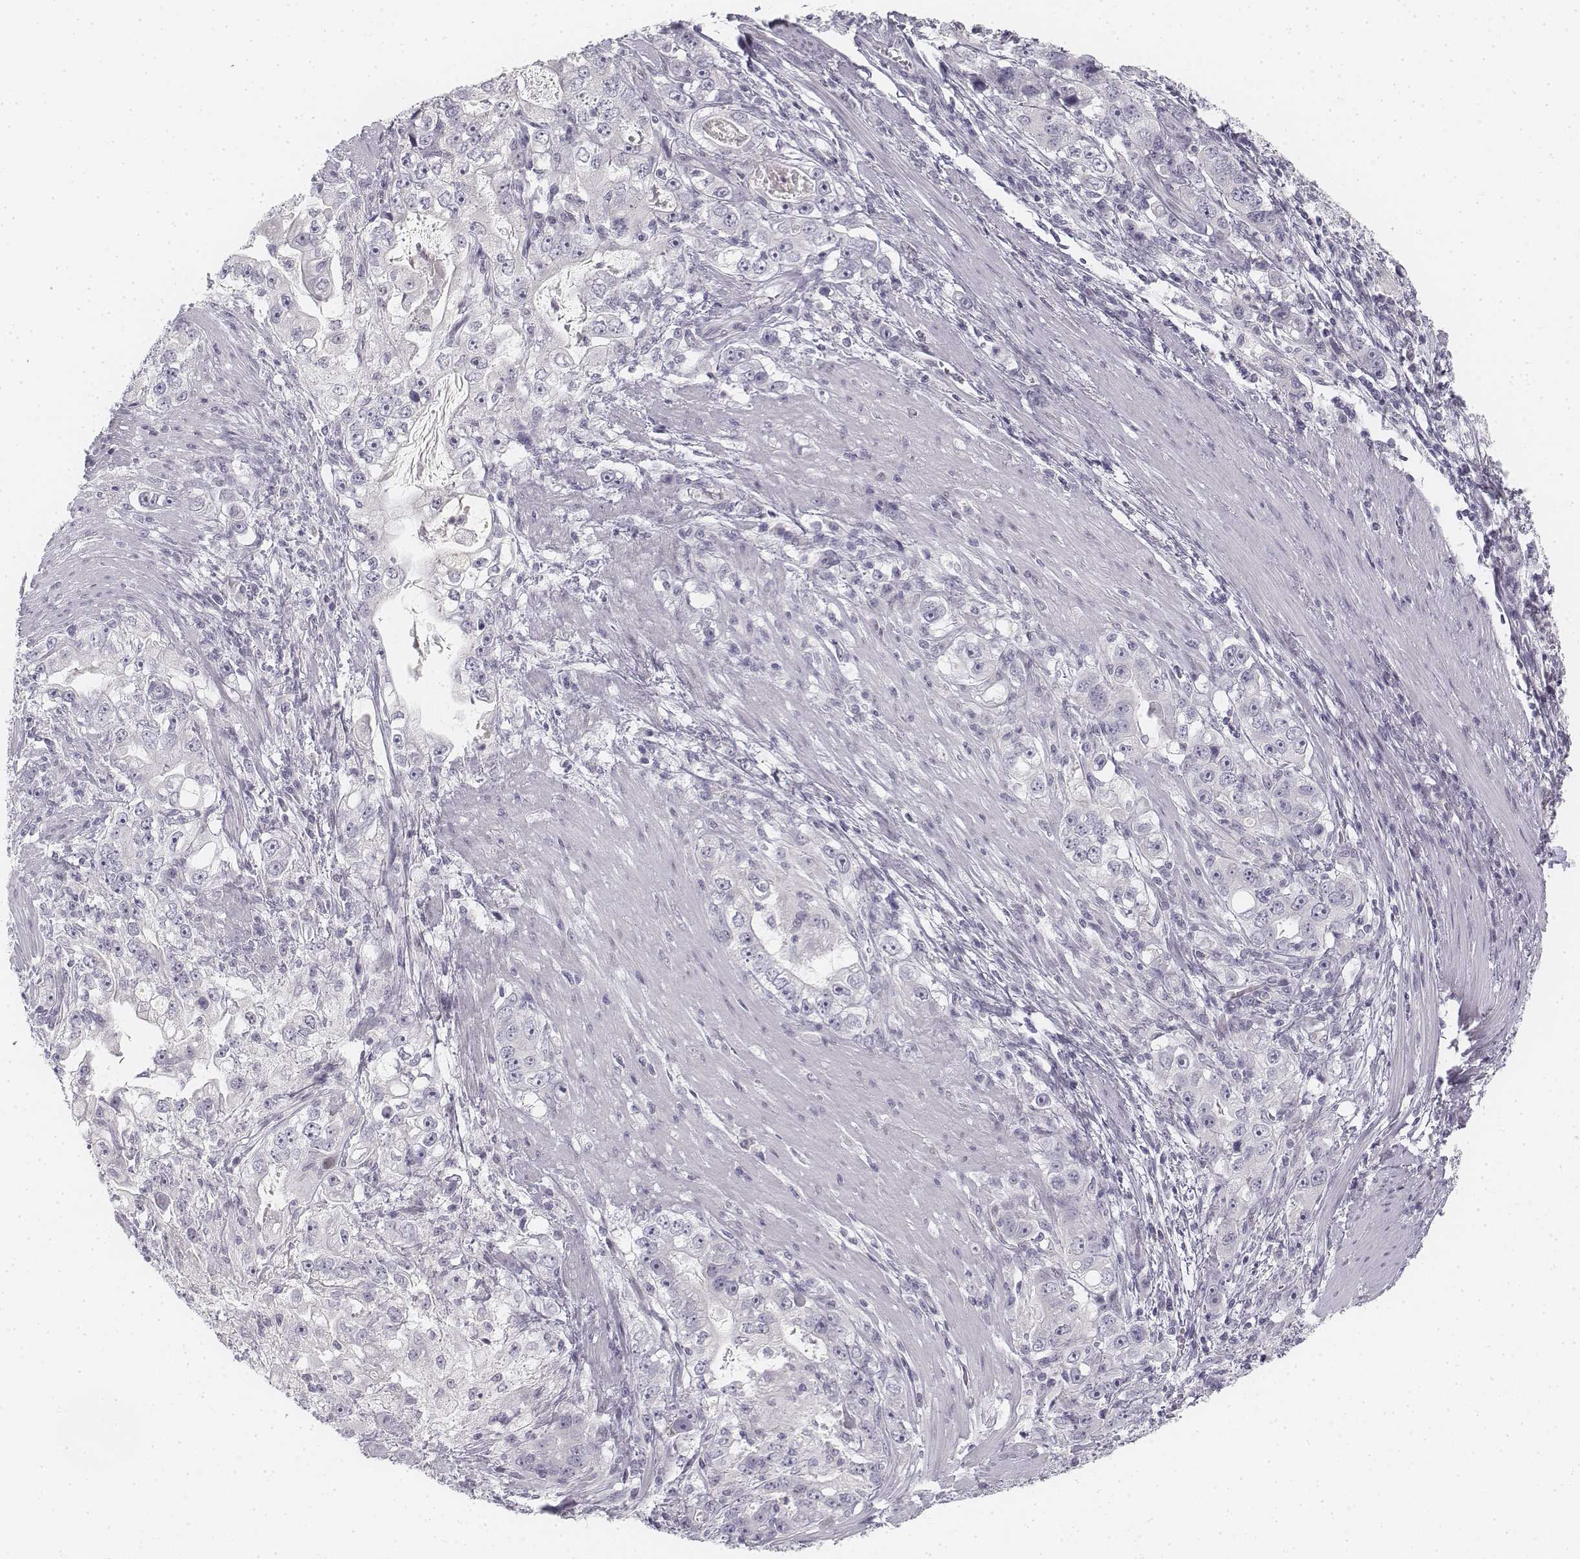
{"staining": {"intensity": "negative", "quantity": "none", "location": "none"}, "tissue": "stomach cancer", "cell_type": "Tumor cells", "image_type": "cancer", "snomed": [{"axis": "morphology", "description": "Adenocarcinoma, NOS"}, {"axis": "topography", "description": "Stomach, lower"}], "caption": "A photomicrograph of stomach cancer (adenocarcinoma) stained for a protein shows no brown staining in tumor cells.", "gene": "KRTAP2-1", "patient": {"sex": "female", "age": 72}}